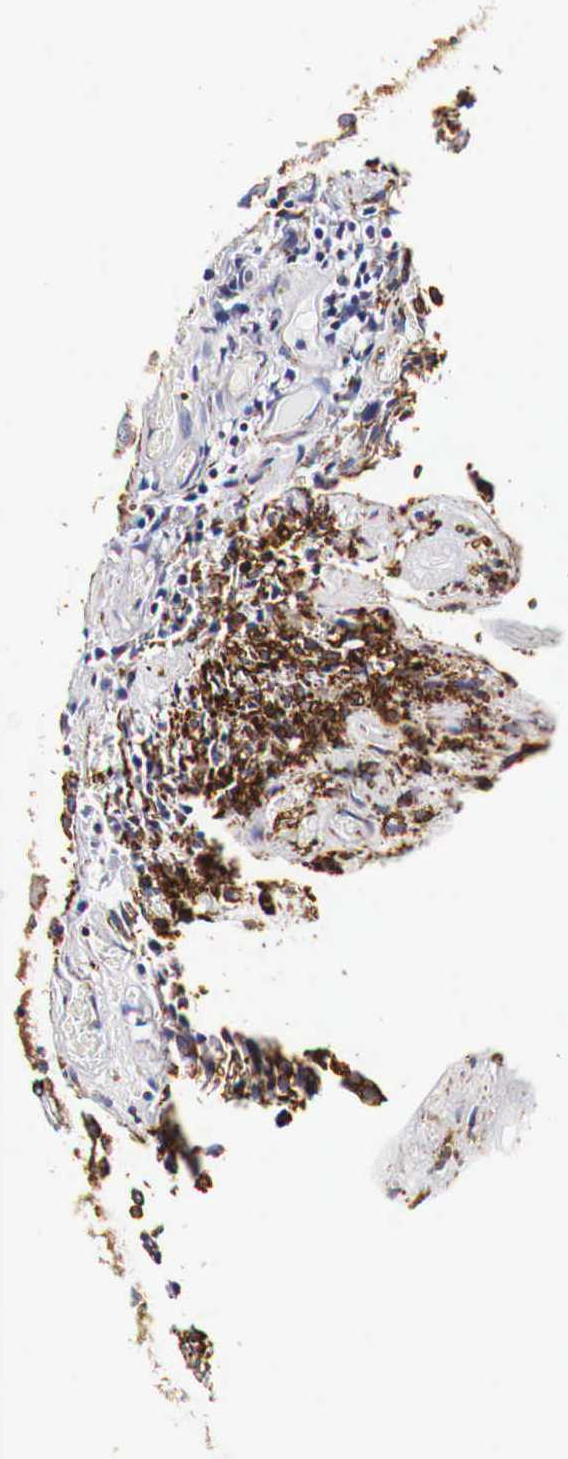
{"staining": {"intensity": "moderate", "quantity": ">75%", "location": "cytoplasmic/membranous"}, "tissue": "urothelial cancer", "cell_type": "Tumor cells", "image_type": "cancer", "snomed": [{"axis": "morphology", "description": "Urothelial carcinoma, Low grade"}, {"axis": "topography", "description": "Urinary bladder"}], "caption": "Low-grade urothelial carcinoma stained for a protein shows moderate cytoplasmic/membranous positivity in tumor cells.", "gene": "CKAP4", "patient": {"sex": "male", "age": 85}}